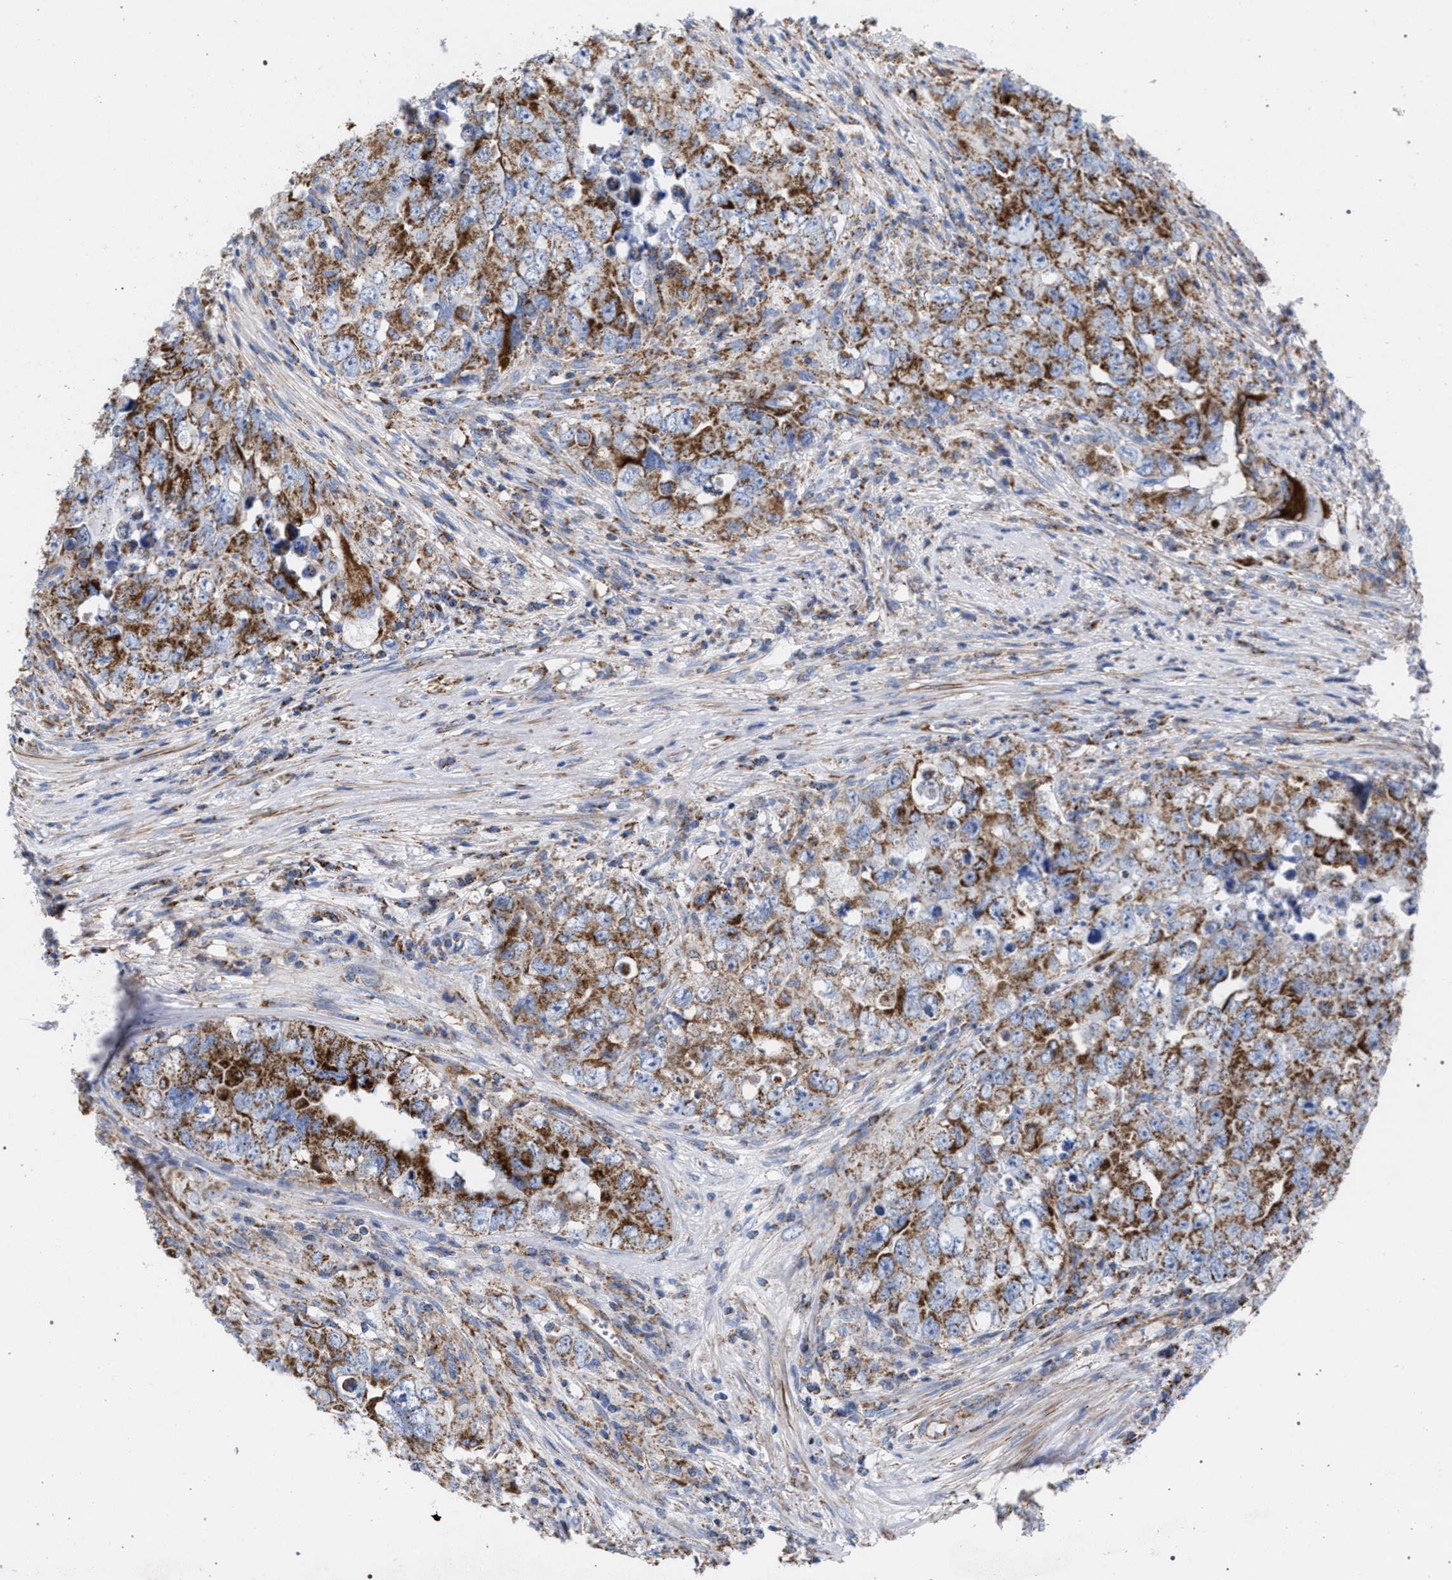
{"staining": {"intensity": "moderate", "quantity": ">75%", "location": "cytoplasmic/membranous"}, "tissue": "testis cancer", "cell_type": "Tumor cells", "image_type": "cancer", "snomed": [{"axis": "morphology", "description": "Seminoma, NOS"}, {"axis": "morphology", "description": "Carcinoma, Embryonal, NOS"}, {"axis": "topography", "description": "Testis"}], "caption": "Immunohistochemistry of human embryonal carcinoma (testis) shows medium levels of moderate cytoplasmic/membranous expression in approximately >75% of tumor cells.", "gene": "ACADS", "patient": {"sex": "male", "age": 43}}